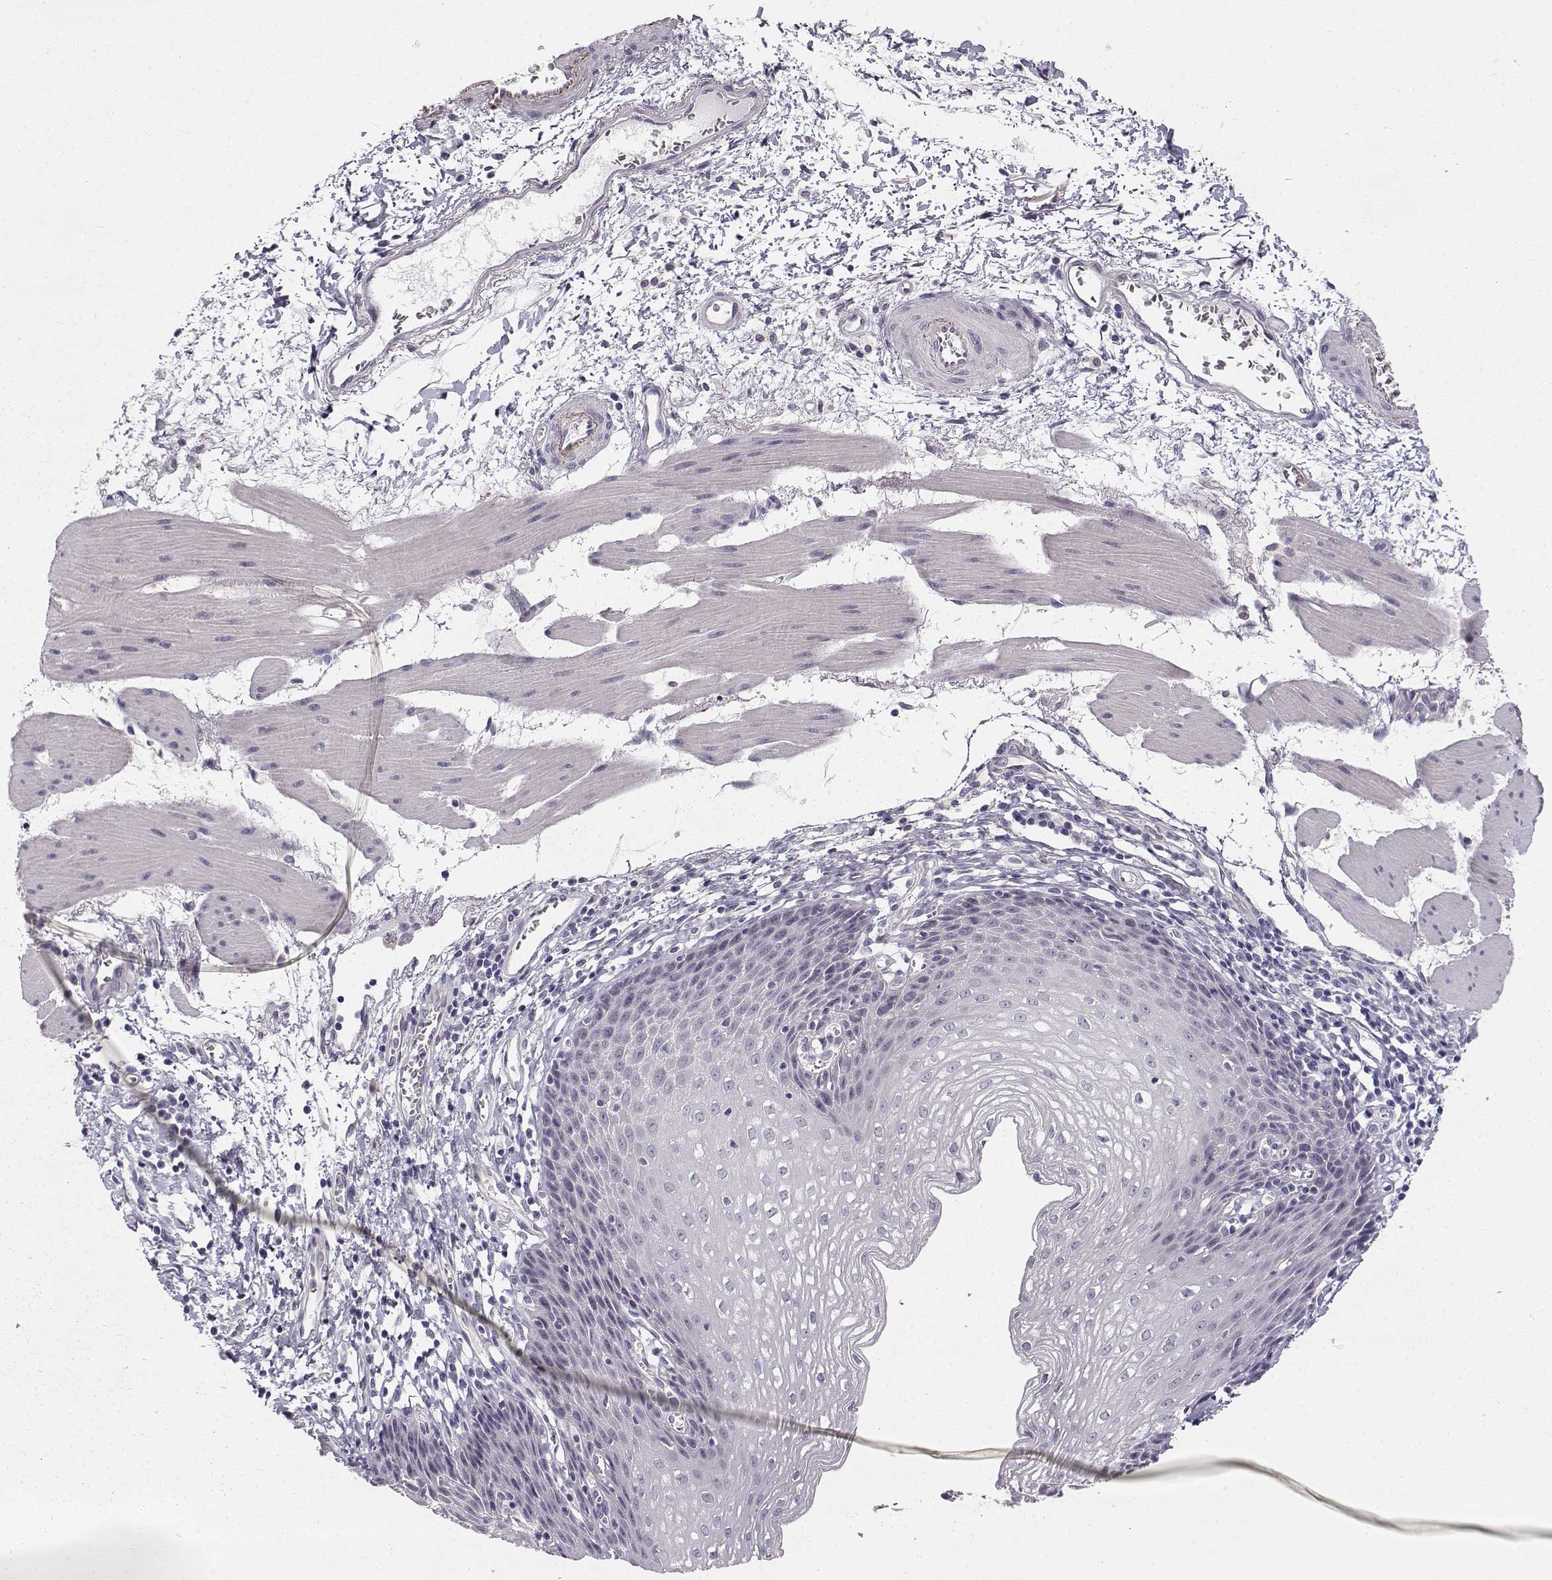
{"staining": {"intensity": "negative", "quantity": "none", "location": "none"}, "tissue": "esophagus", "cell_type": "Squamous epithelial cells", "image_type": "normal", "snomed": [{"axis": "morphology", "description": "Normal tissue, NOS"}, {"axis": "topography", "description": "Esophagus"}], "caption": "This is a image of immunohistochemistry (IHC) staining of normal esophagus, which shows no positivity in squamous epithelial cells.", "gene": "TTC26", "patient": {"sex": "female", "age": 64}}